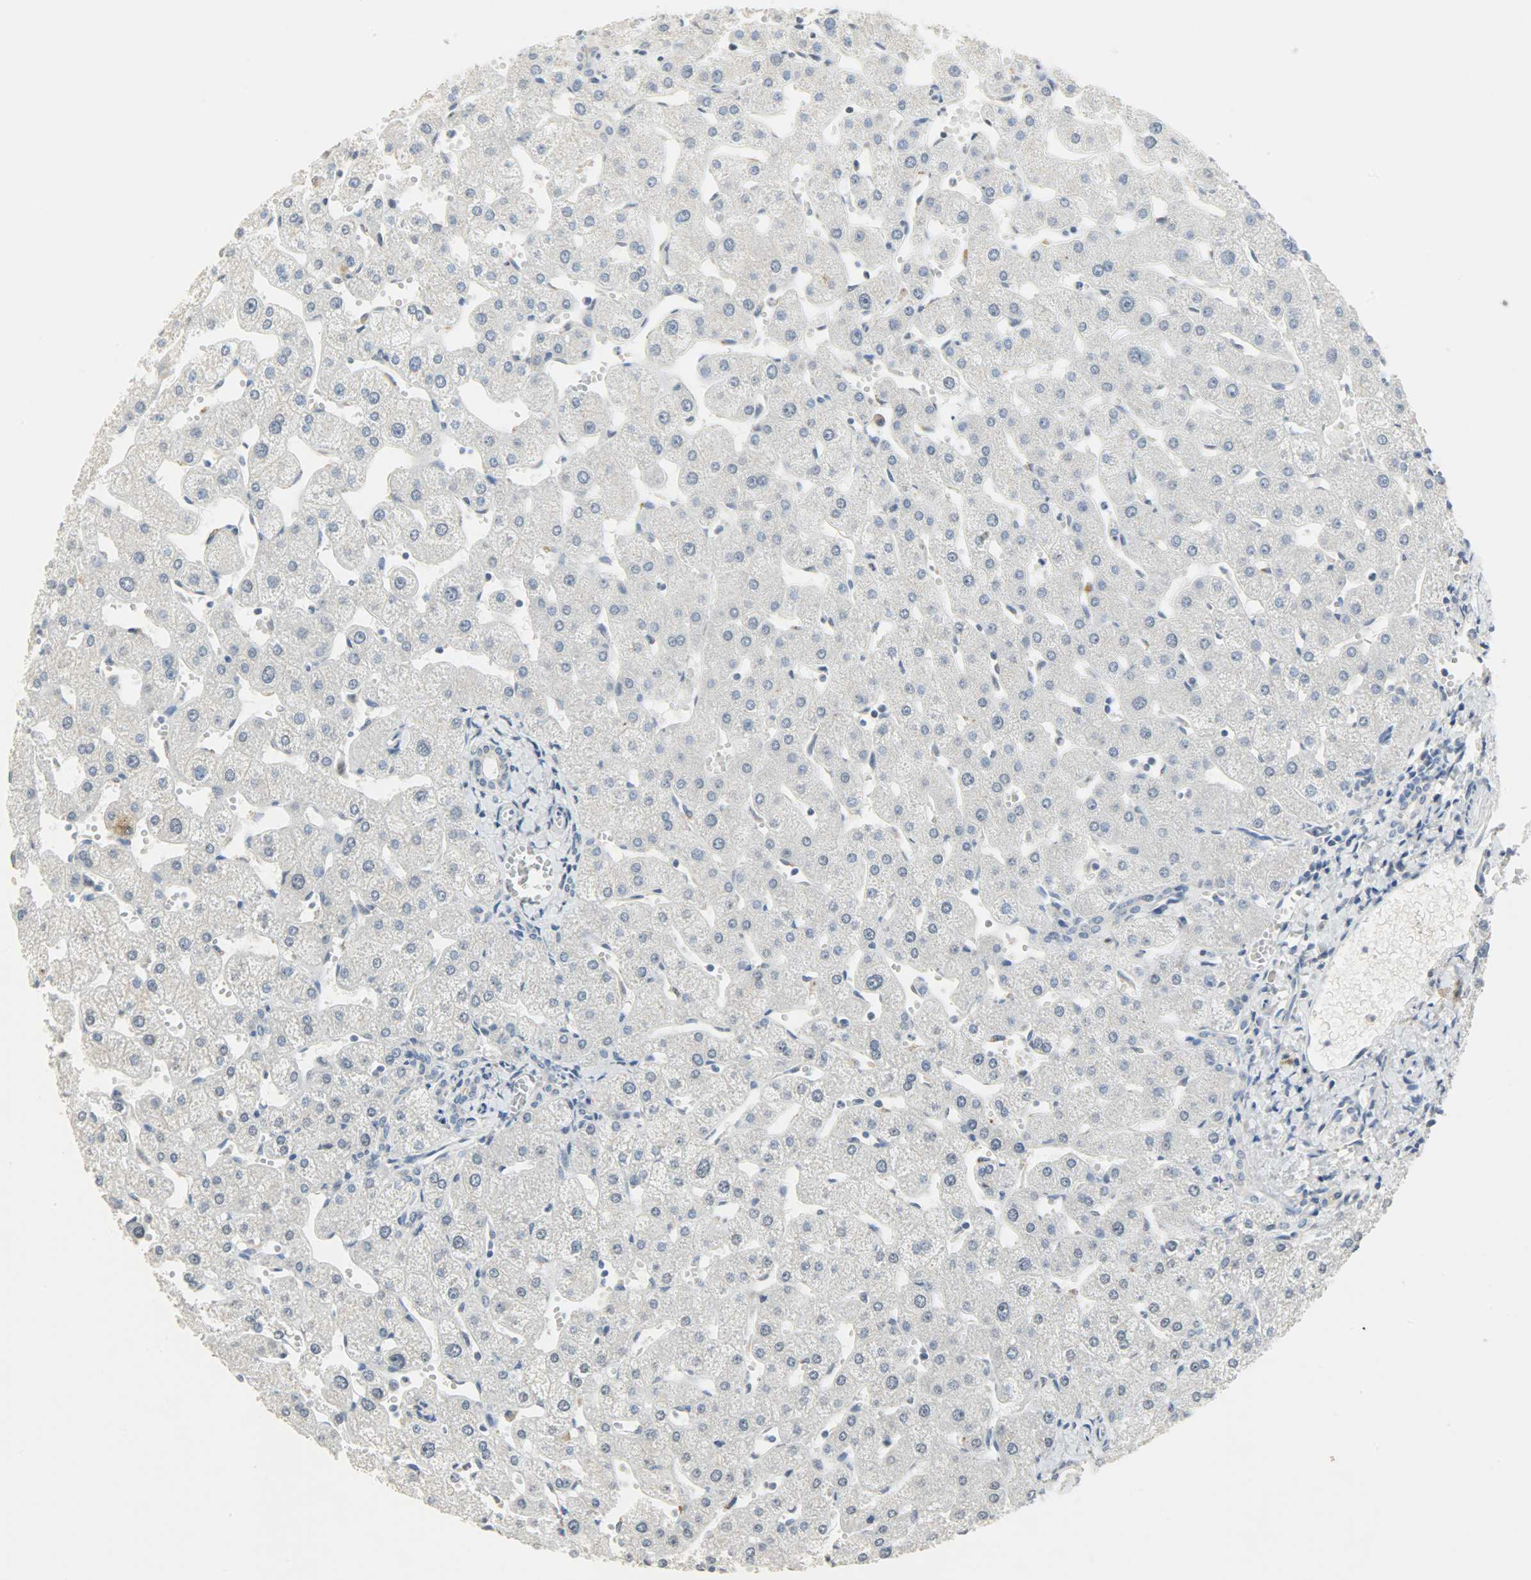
{"staining": {"intensity": "negative", "quantity": "none", "location": "none"}, "tissue": "liver", "cell_type": "Cholangiocytes", "image_type": "normal", "snomed": [{"axis": "morphology", "description": "Normal tissue, NOS"}, {"axis": "topography", "description": "Liver"}], "caption": "Immunohistochemical staining of unremarkable human liver reveals no significant expression in cholangiocytes.", "gene": "DNAJB6", "patient": {"sex": "male", "age": 67}}